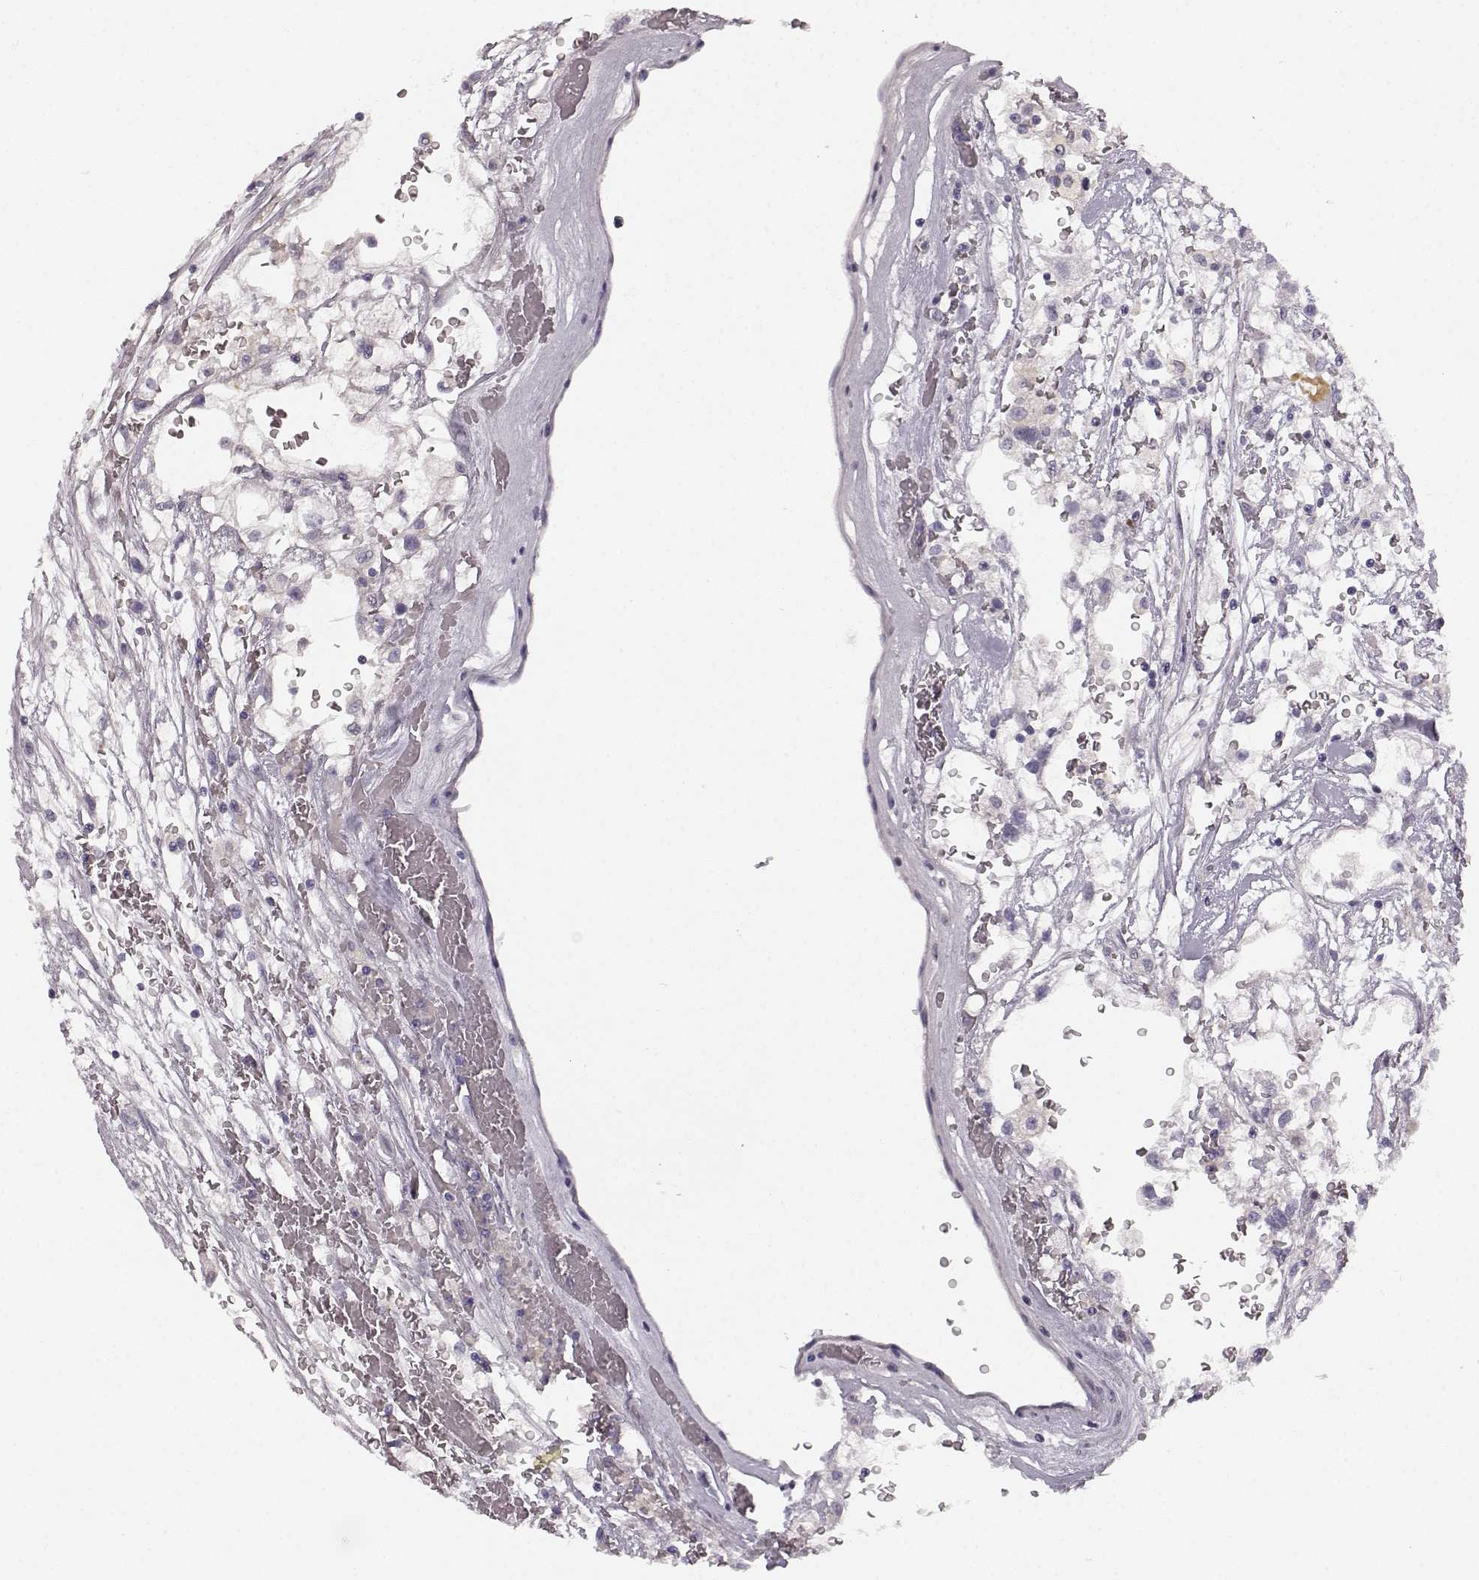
{"staining": {"intensity": "negative", "quantity": "none", "location": "none"}, "tissue": "renal cancer", "cell_type": "Tumor cells", "image_type": "cancer", "snomed": [{"axis": "morphology", "description": "Adenocarcinoma, NOS"}, {"axis": "topography", "description": "Kidney"}], "caption": "Tumor cells are negative for protein expression in human renal cancer.", "gene": "KIAA0319", "patient": {"sex": "male", "age": 59}}